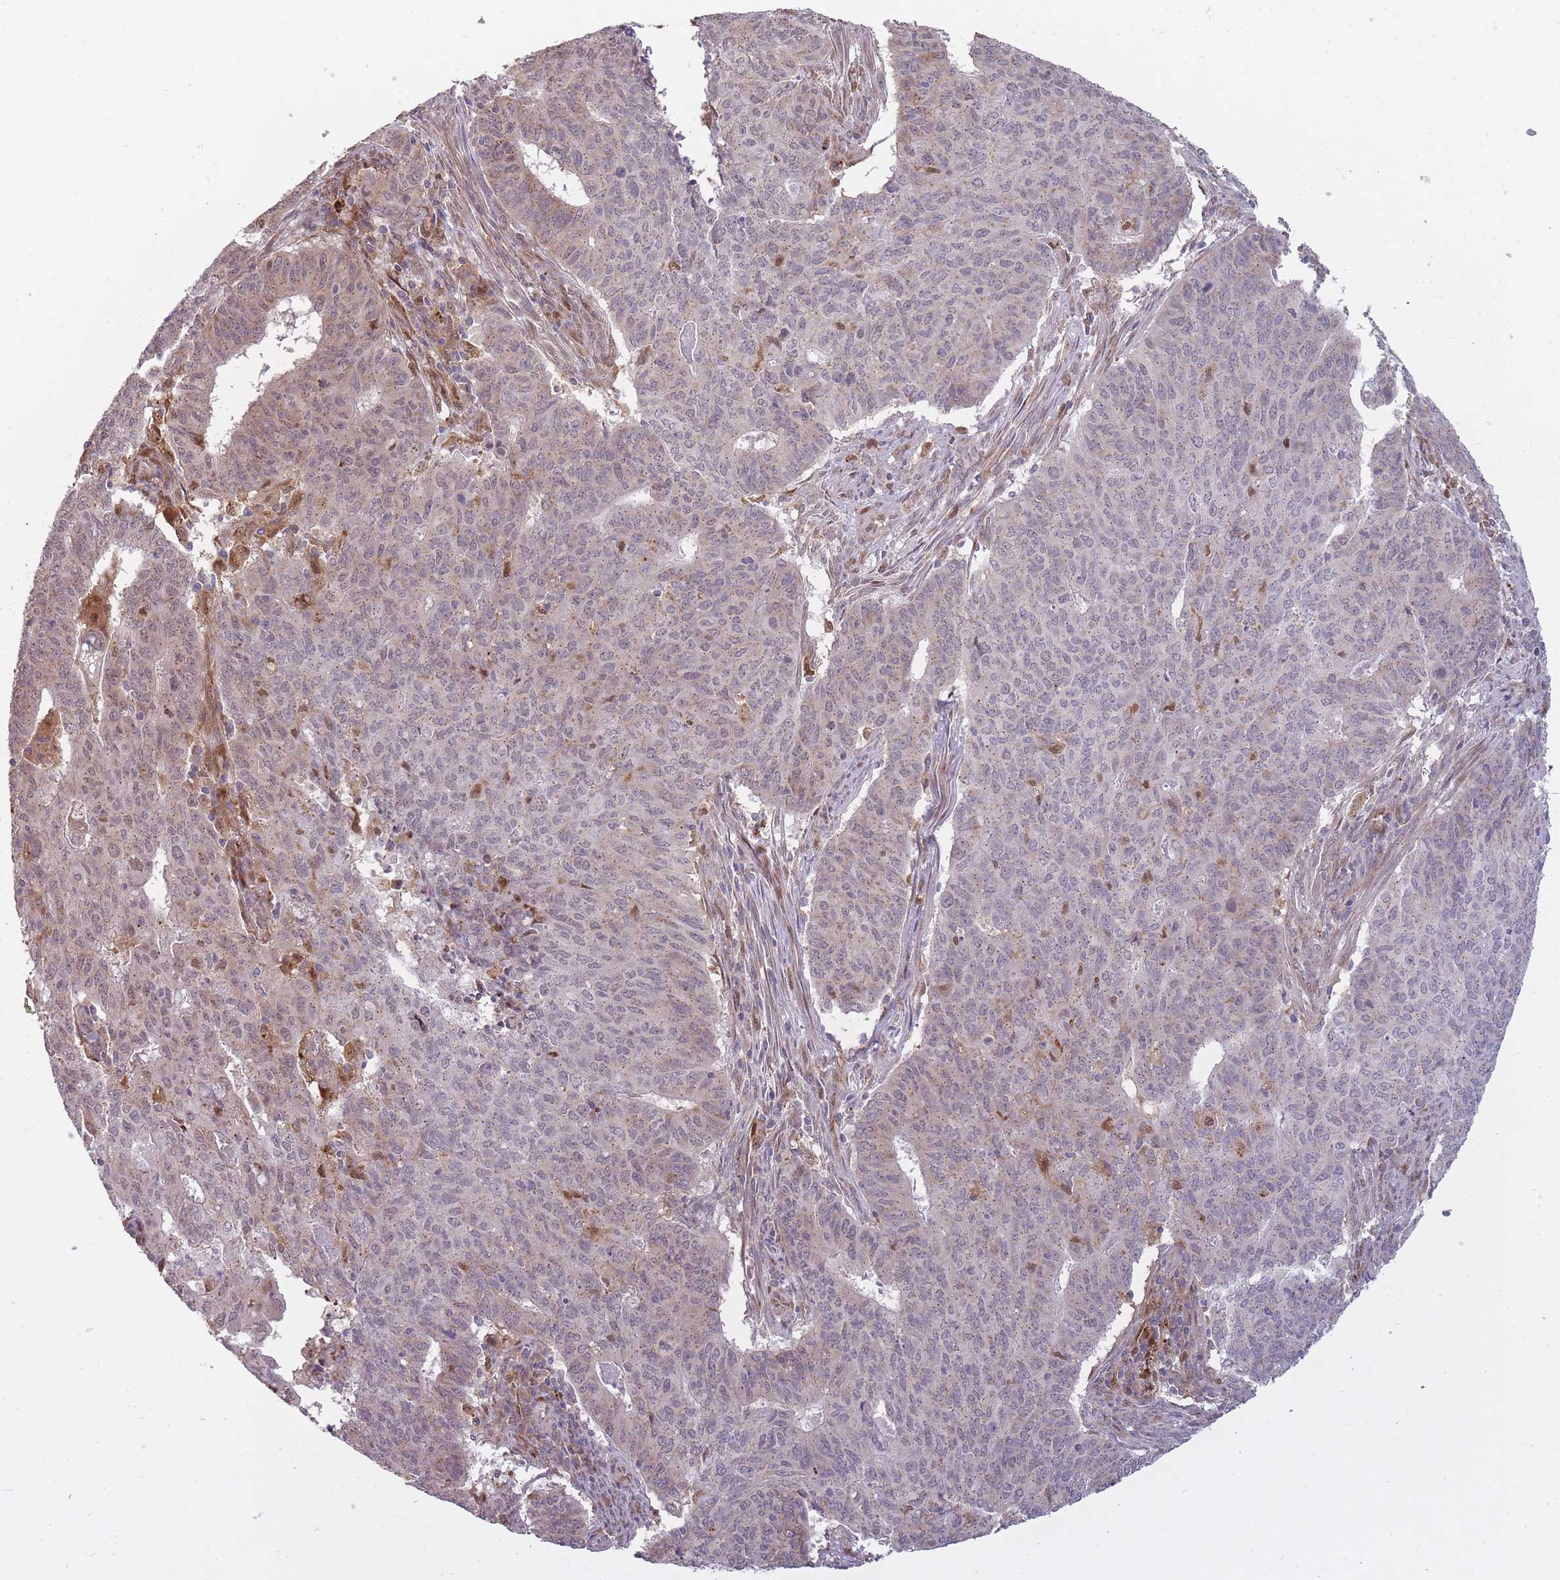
{"staining": {"intensity": "weak", "quantity": "25%-75%", "location": "cytoplasmic/membranous,nuclear"}, "tissue": "endometrial cancer", "cell_type": "Tumor cells", "image_type": "cancer", "snomed": [{"axis": "morphology", "description": "Adenocarcinoma, NOS"}, {"axis": "topography", "description": "Endometrium"}], "caption": "Immunohistochemistry (IHC) of human adenocarcinoma (endometrial) exhibits low levels of weak cytoplasmic/membranous and nuclear staining in approximately 25%-75% of tumor cells.", "gene": "LGALS9", "patient": {"sex": "female", "age": 59}}